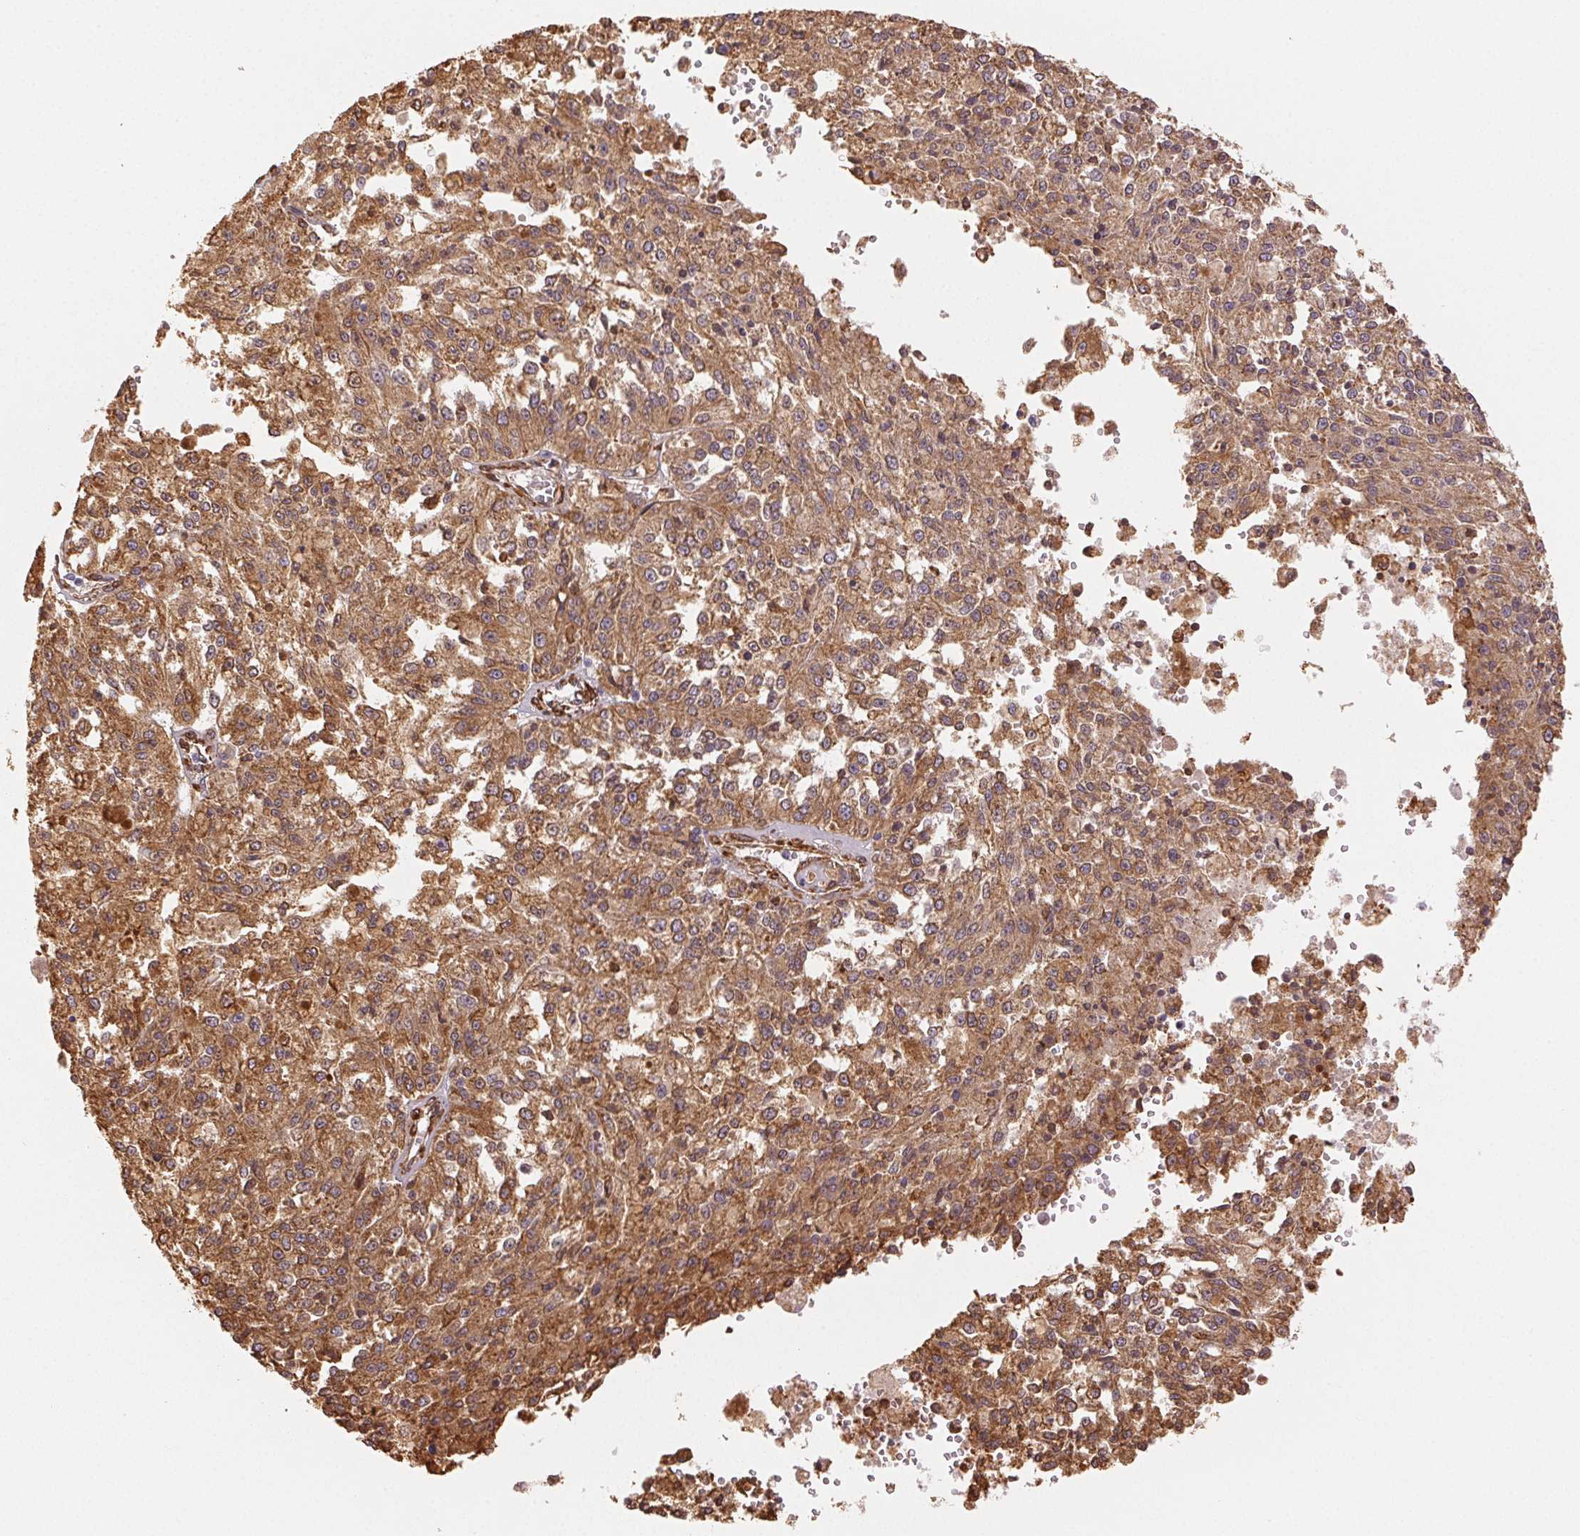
{"staining": {"intensity": "strong", "quantity": ">75%", "location": "cytoplasmic/membranous"}, "tissue": "melanoma", "cell_type": "Tumor cells", "image_type": "cancer", "snomed": [{"axis": "morphology", "description": "Malignant melanoma, Metastatic site"}, {"axis": "topography", "description": "Lymph node"}], "caption": "The image exhibits staining of melanoma, revealing strong cytoplasmic/membranous protein positivity (brown color) within tumor cells.", "gene": "RCN3", "patient": {"sex": "female", "age": 64}}